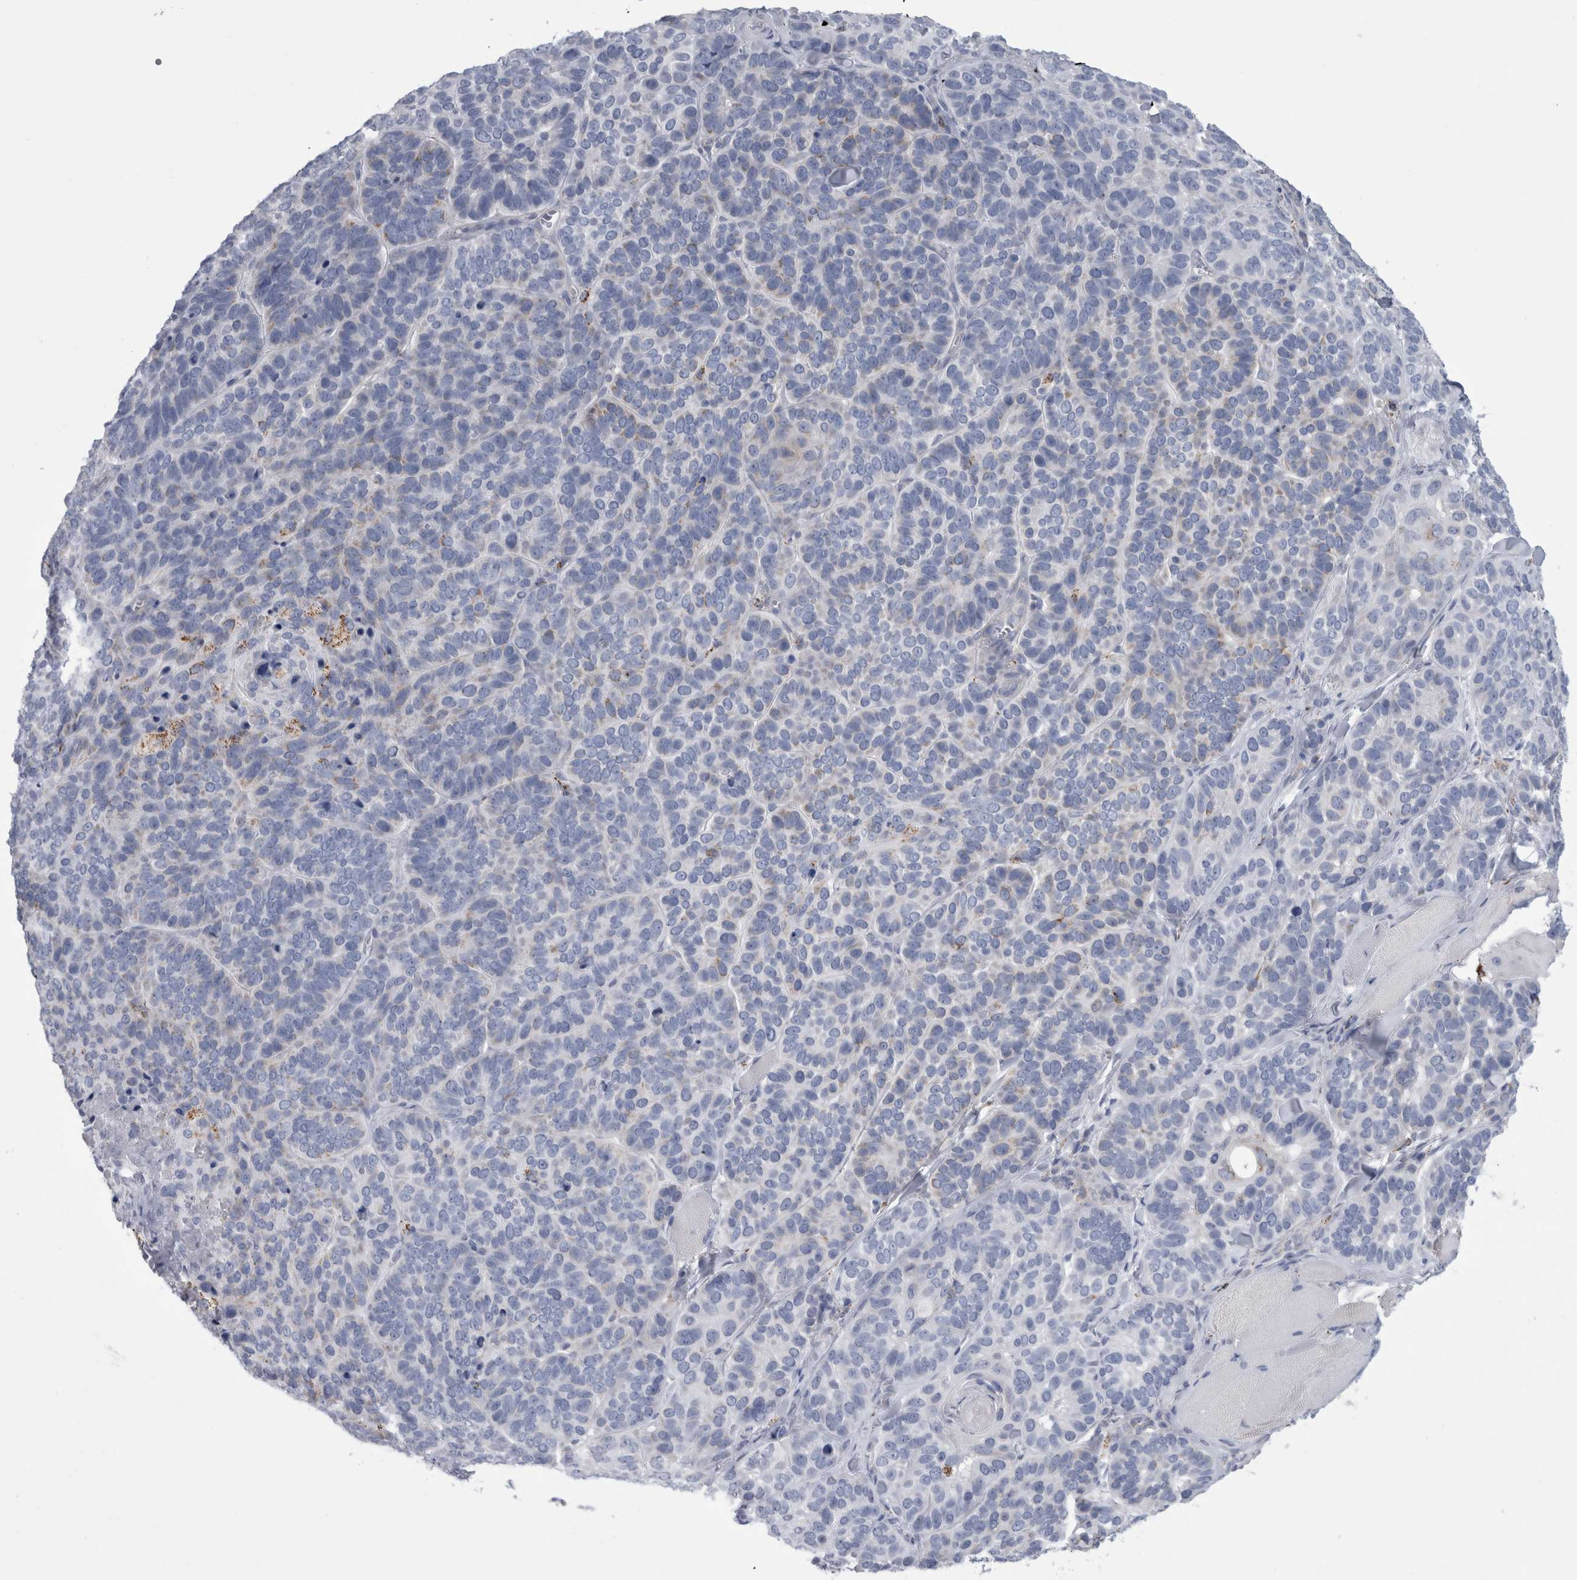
{"staining": {"intensity": "negative", "quantity": "none", "location": "none"}, "tissue": "skin cancer", "cell_type": "Tumor cells", "image_type": "cancer", "snomed": [{"axis": "morphology", "description": "Basal cell carcinoma"}, {"axis": "topography", "description": "Skin"}], "caption": "An image of skin cancer (basal cell carcinoma) stained for a protein exhibits no brown staining in tumor cells.", "gene": "GATM", "patient": {"sex": "male", "age": 62}}